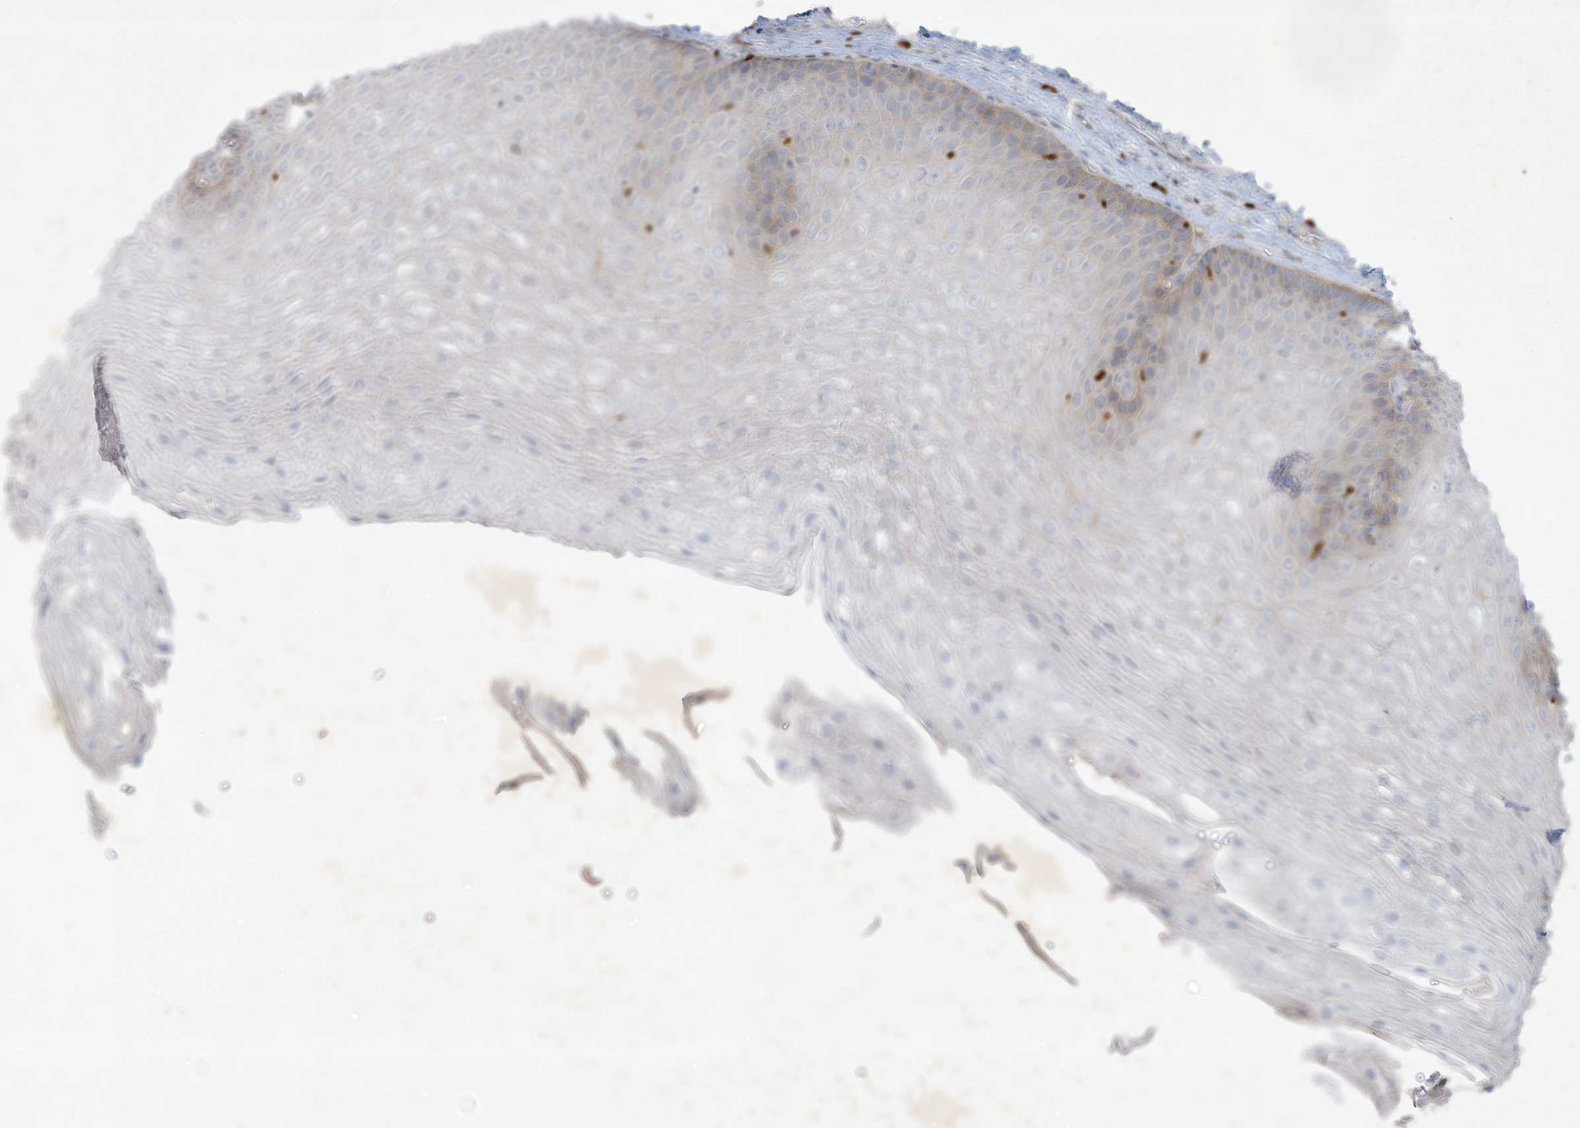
{"staining": {"intensity": "moderate", "quantity": "<25%", "location": "cytoplasmic/membranous,nuclear"}, "tissue": "esophagus", "cell_type": "Squamous epithelial cells", "image_type": "normal", "snomed": [{"axis": "morphology", "description": "Normal tissue, NOS"}, {"axis": "topography", "description": "Esophagus"}], "caption": "Immunohistochemistry (DAB) staining of benign human esophagus exhibits moderate cytoplasmic/membranous,nuclear protein positivity in approximately <25% of squamous epithelial cells.", "gene": "TUBE1", "patient": {"sex": "female", "age": 66}}